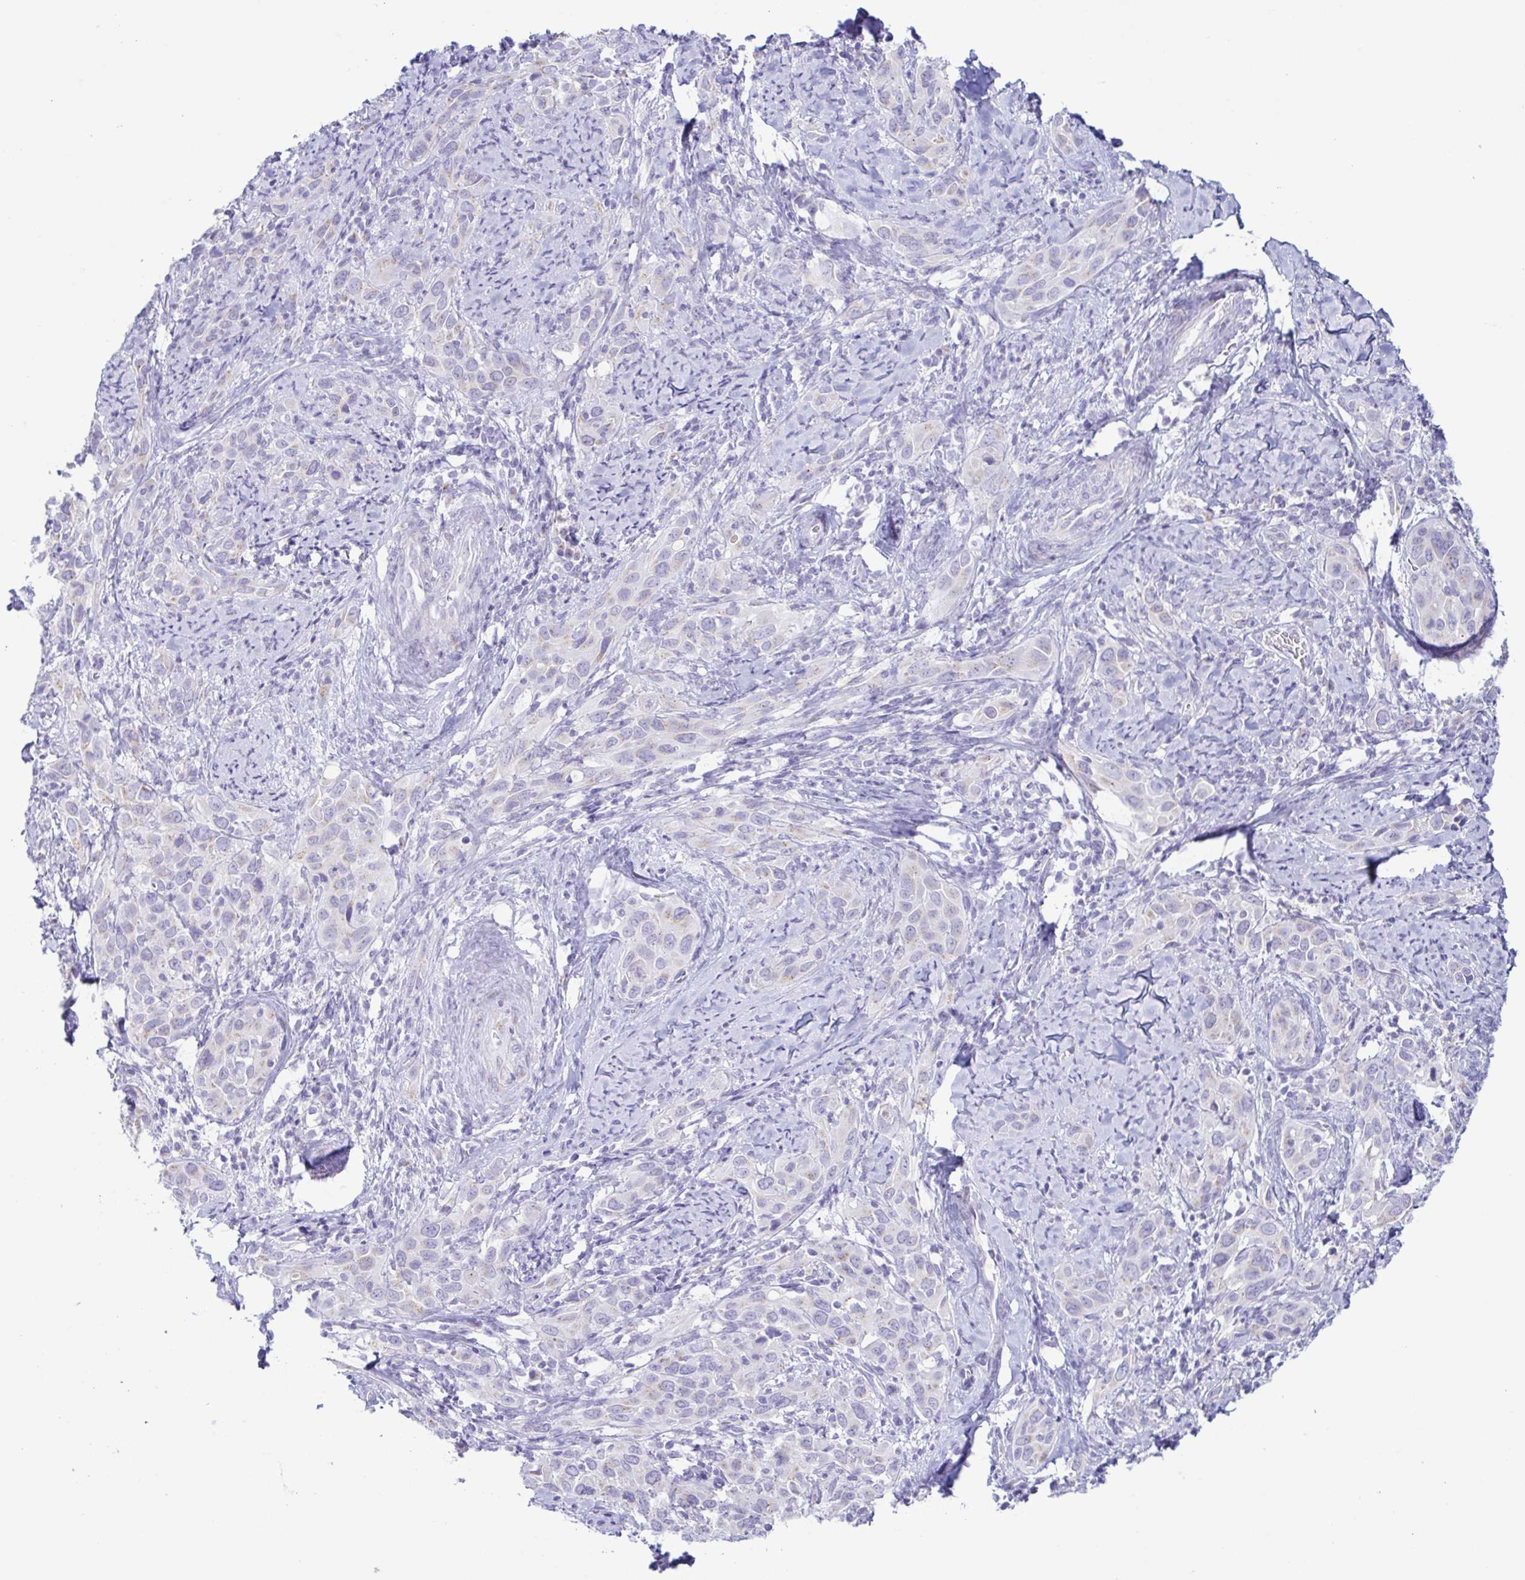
{"staining": {"intensity": "negative", "quantity": "none", "location": "none"}, "tissue": "cervical cancer", "cell_type": "Tumor cells", "image_type": "cancer", "snomed": [{"axis": "morphology", "description": "Squamous cell carcinoma, NOS"}, {"axis": "topography", "description": "Cervix"}], "caption": "High magnification brightfield microscopy of cervical cancer (squamous cell carcinoma) stained with DAB (3,3'-diaminobenzidine) (brown) and counterstained with hematoxylin (blue): tumor cells show no significant staining. (DAB IHC with hematoxylin counter stain).", "gene": "AZU1", "patient": {"sex": "female", "age": 51}}